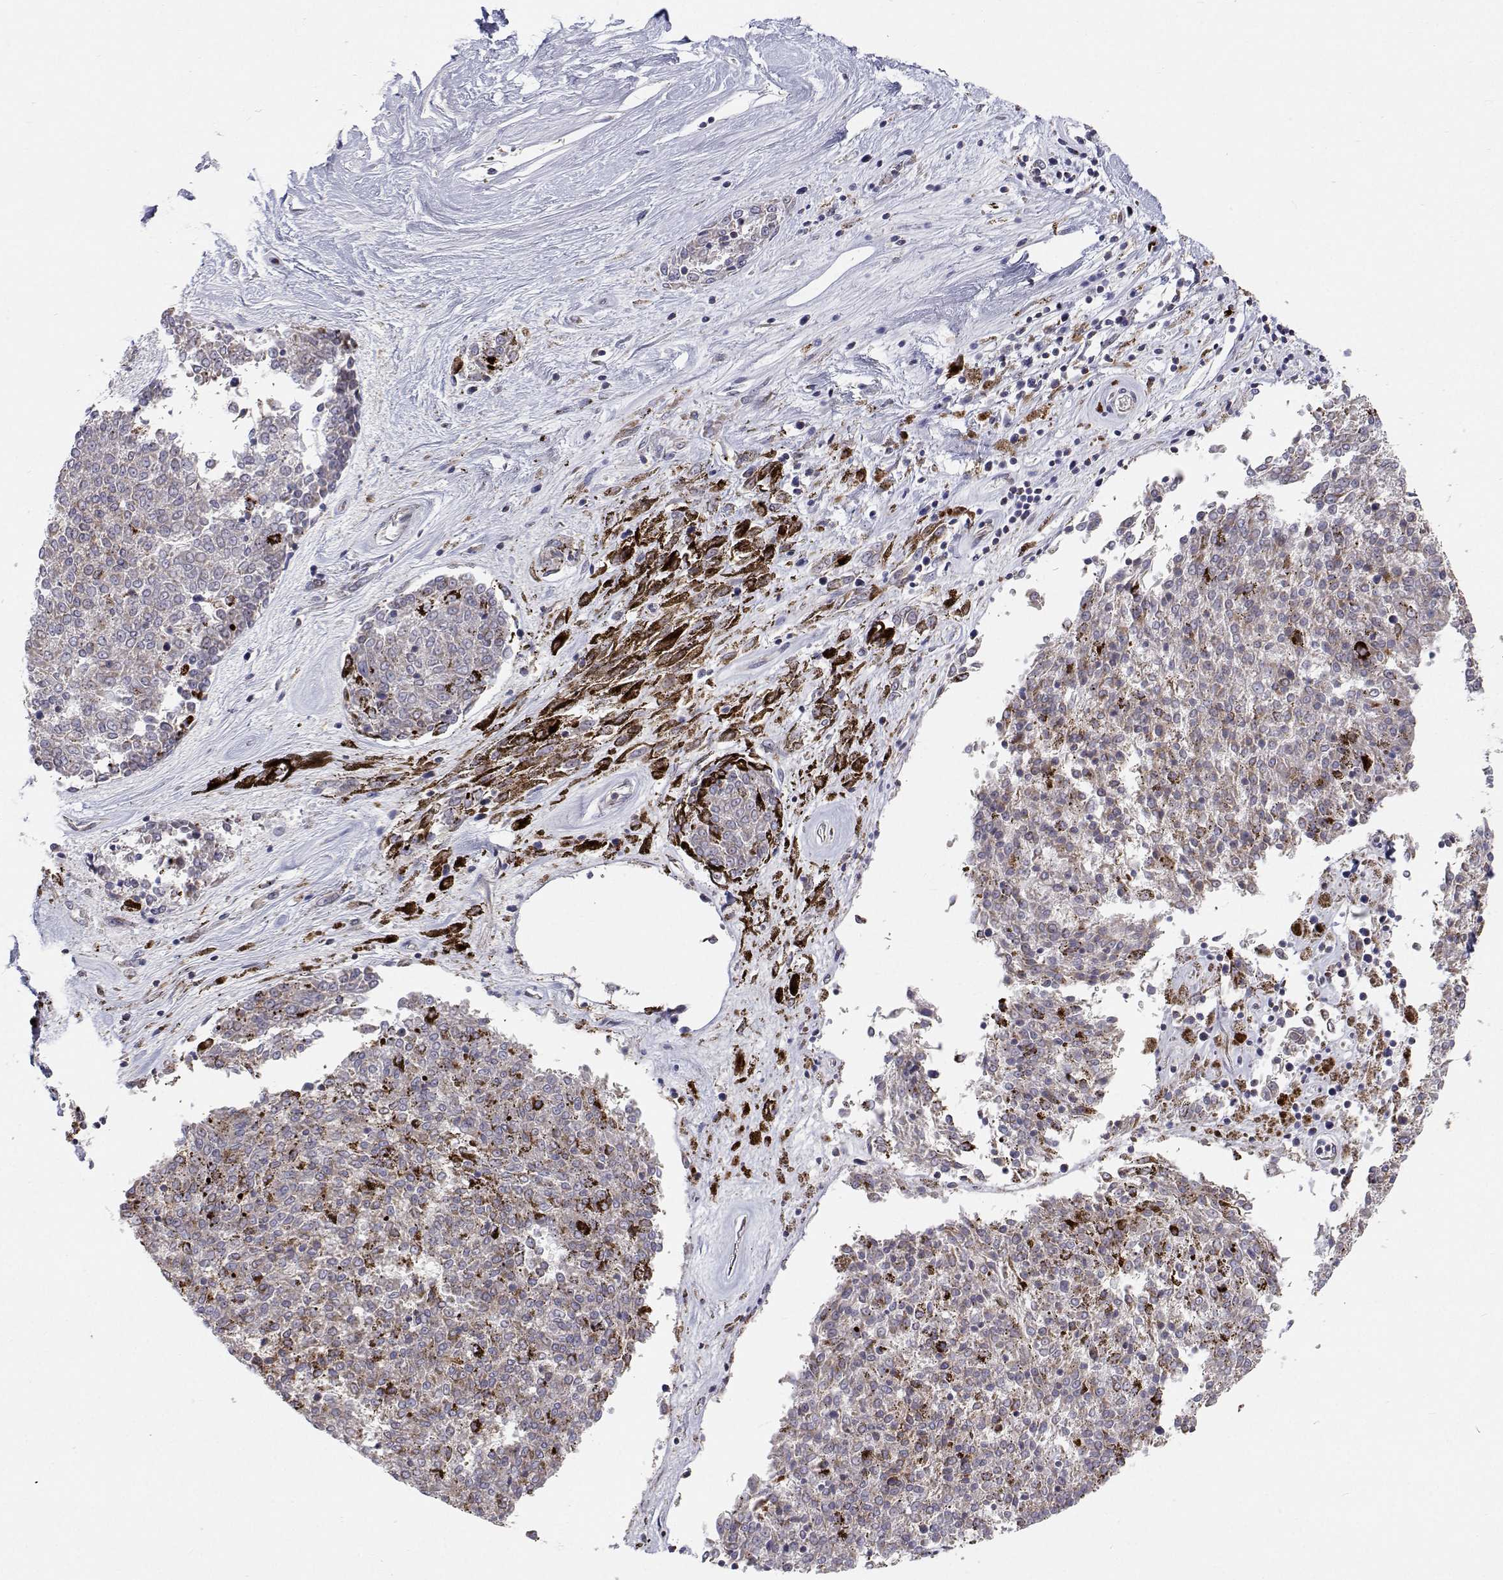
{"staining": {"intensity": "weak", "quantity": "<25%", "location": "cytoplasmic/membranous"}, "tissue": "melanoma", "cell_type": "Tumor cells", "image_type": "cancer", "snomed": [{"axis": "morphology", "description": "Malignant melanoma, NOS"}, {"axis": "topography", "description": "Skin"}], "caption": "High magnification brightfield microscopy of melanoma stained with DAB (brown) and counterstained with hematoxylin (blue): tumor cells show no significant staining.", "gene": "SPICE1", "patient": {"sex": "female", "age": 72}}